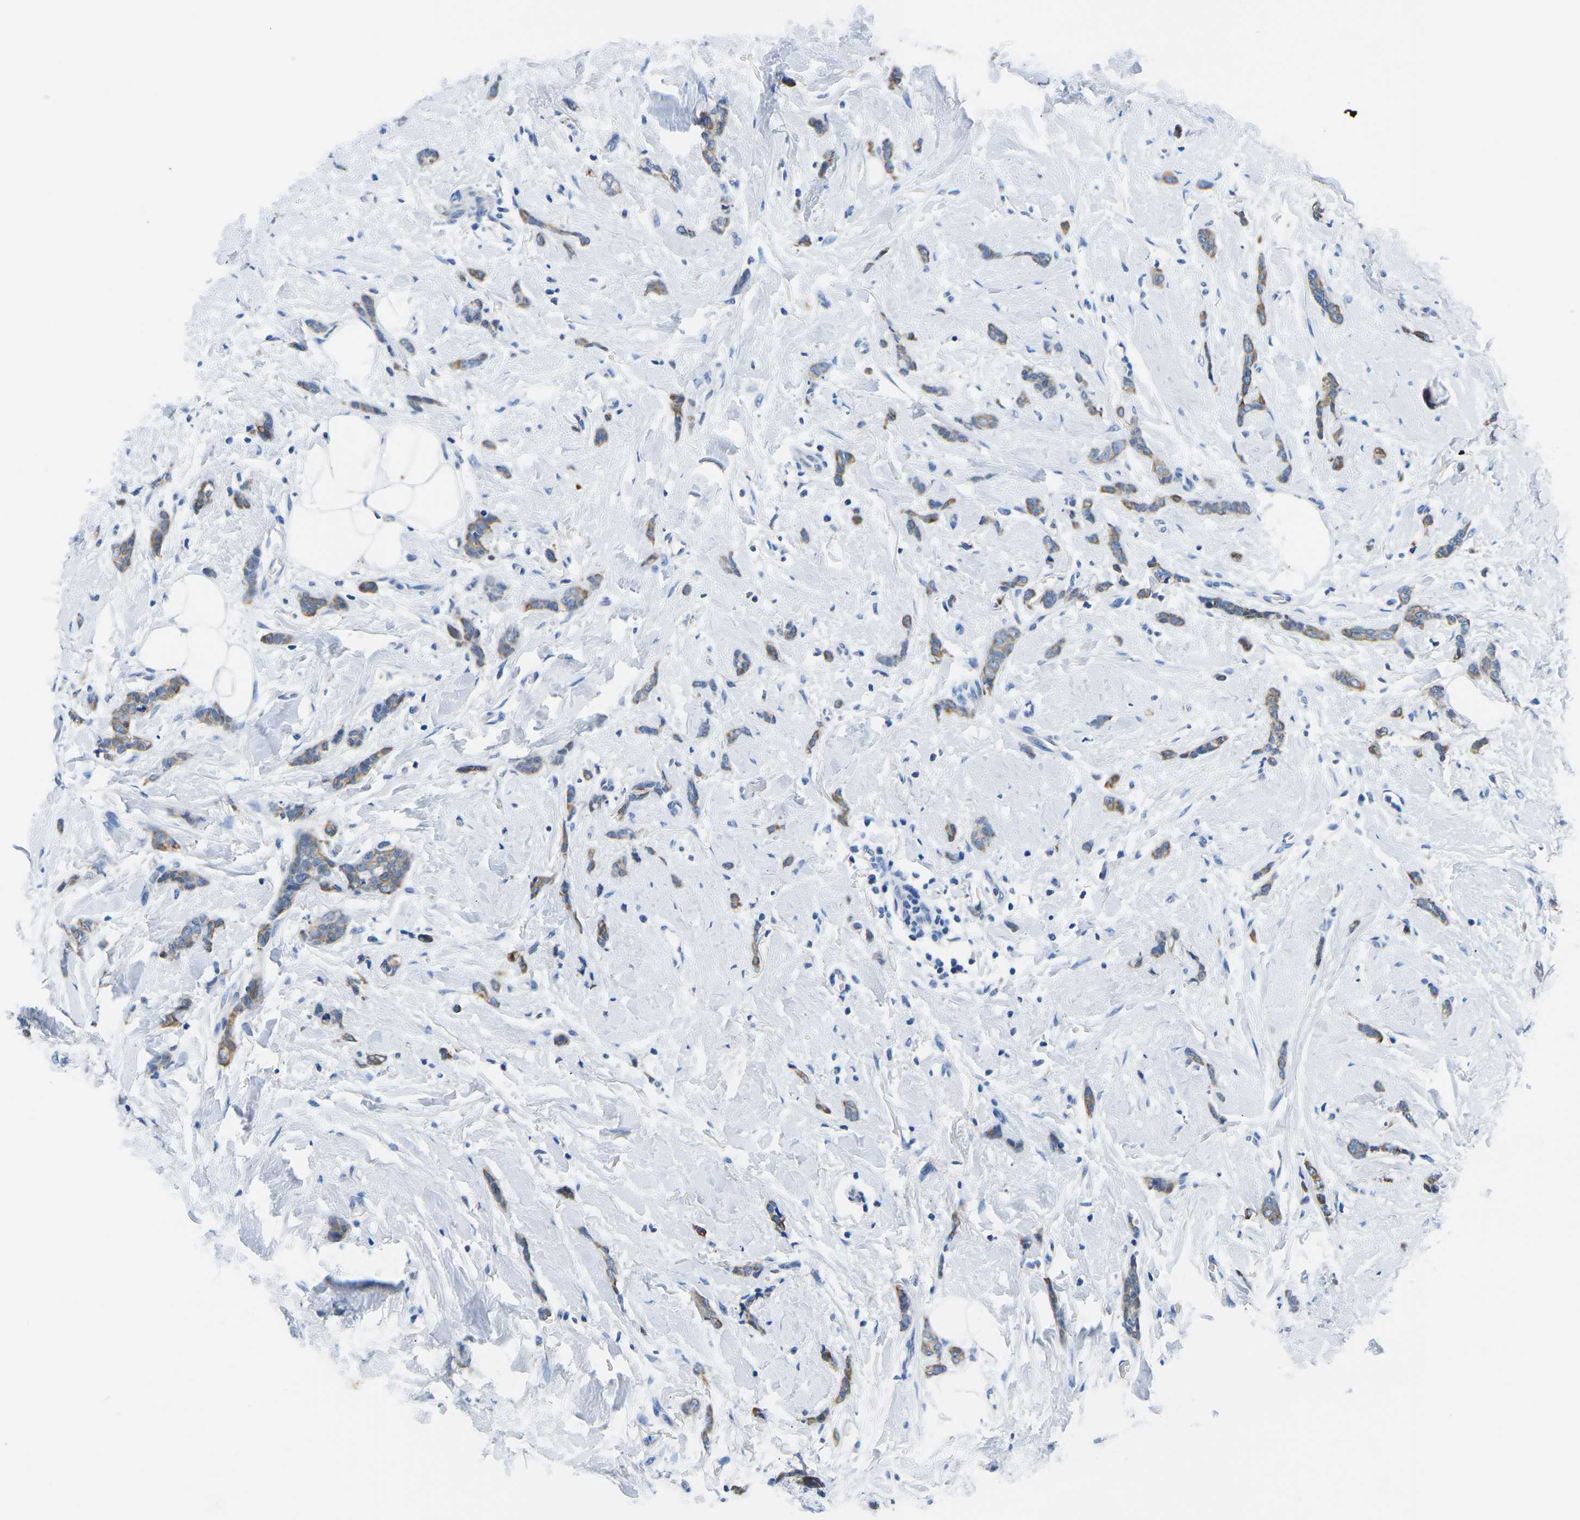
{"staining": {"intensity": "weak", "quantity": "25%-75%", "location": "cytoplasmic/membranous"}, "tissue": "breast cancer", "cell_type": "Tumor cells", "image_type": "cancer", "snomed": [{"axis": "morphology", "description": "Lobular carcinoma"}, {"axis": "topography", "description": "Skin"}, {"axis": "topography", "description": "Breast"}], "caption": "Protein expression analysis of breast cancer (lobular carcinoma) shows weak cytoplasmic/membranous staining in approximately 25%-75% of tumor cells.", "gene": "TM6SF1", "patient": {"sex": "female", "age": 46}}